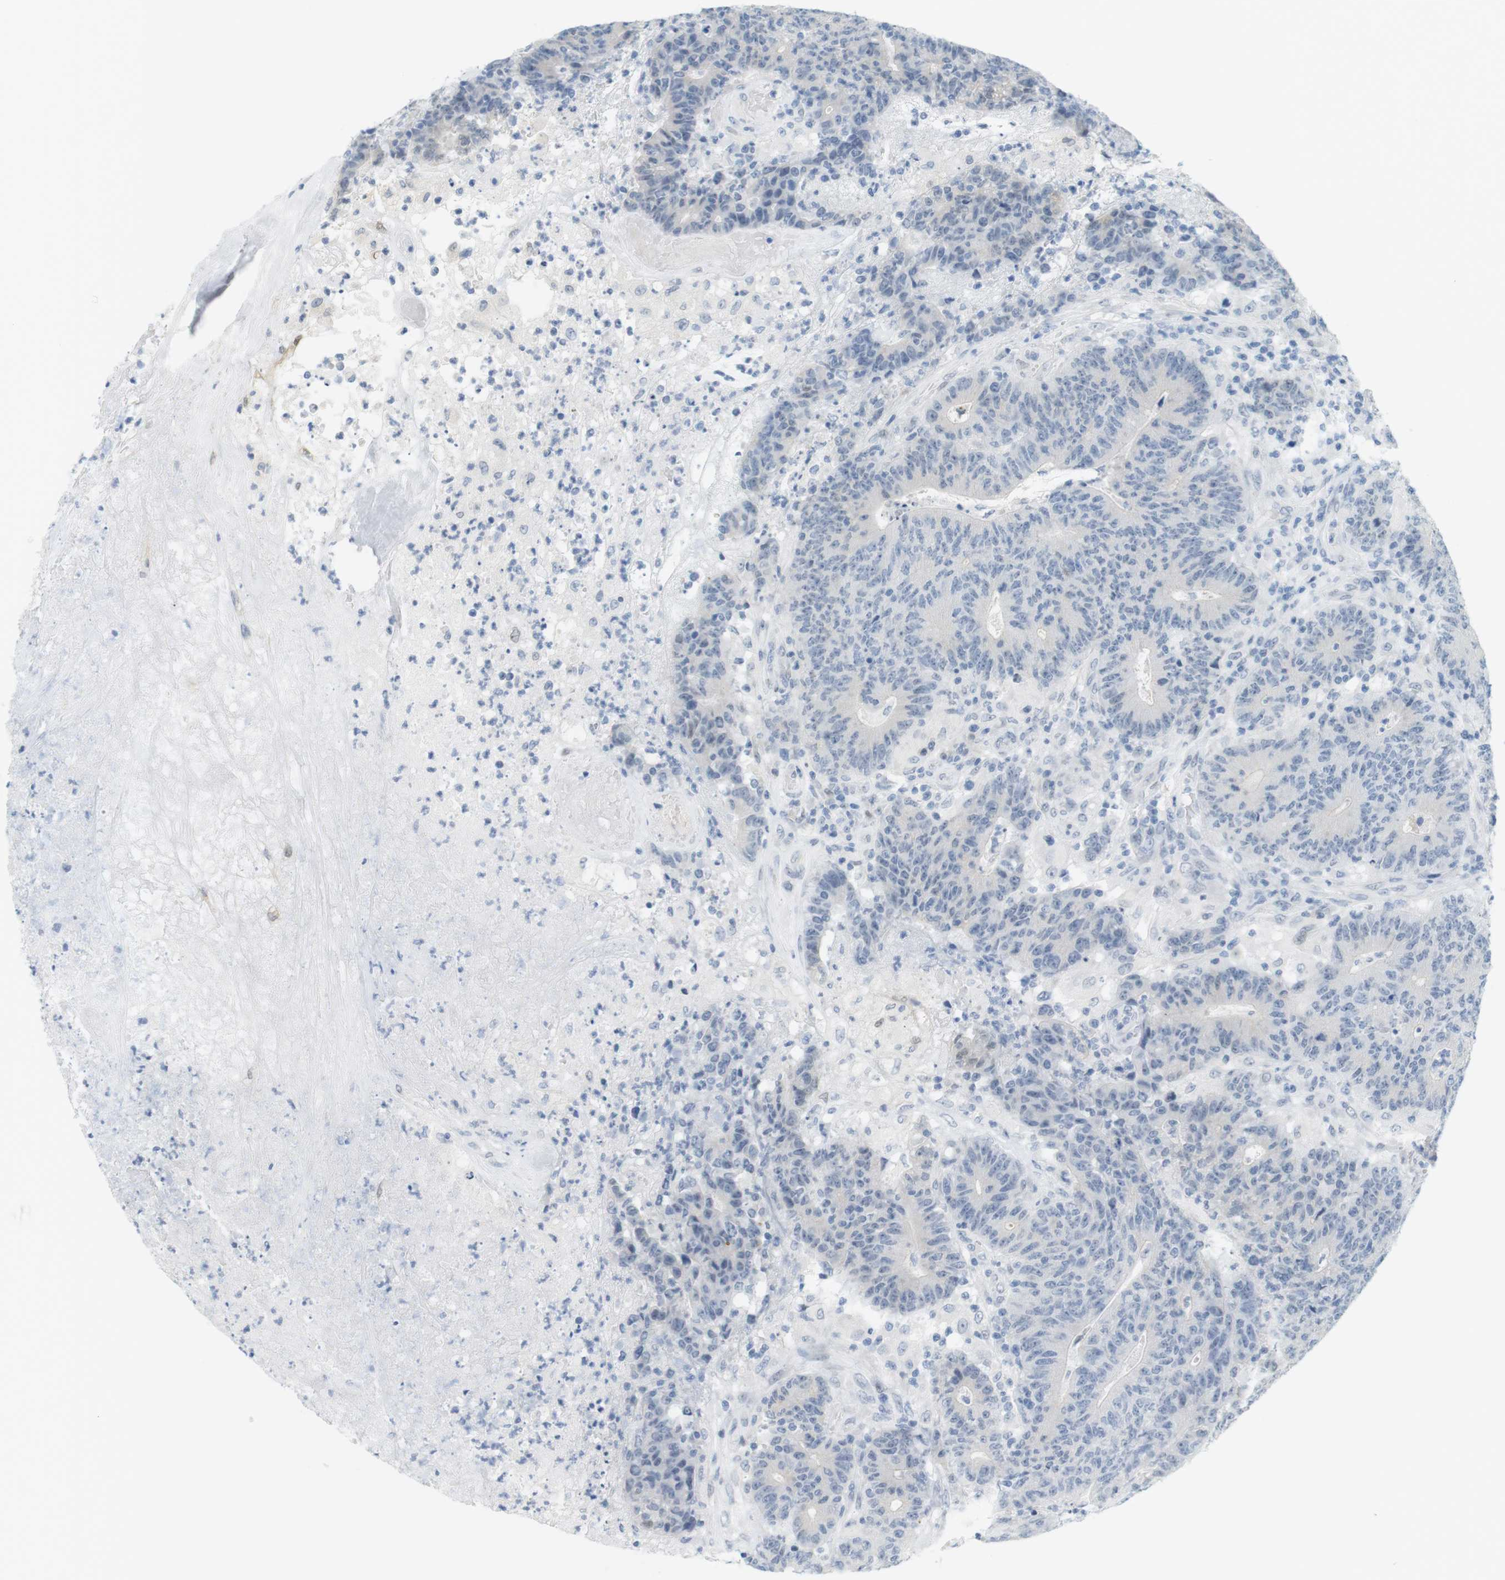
{"staining": {"intensity": "negative", "quantity": "none", "location": "none"}, "tissue": "colorectal cancer", "cell_type": "Tumor cells", "image_type": "cancer", "snomed": [{"axis": "morphology", "description": "Normal tissue, NOS"}, {"axis": "morphology", "description": "Adenocarcinoma, NOS"}, {"axis": "topography", "description": "Colon"}], "caption": "Colorectal adenocarcinoma was stained to show a protein in brown. There is no significant expression in tumor cells.", "gene": "CREB3L2", "patient": {"sex": "female", "age": 75}}